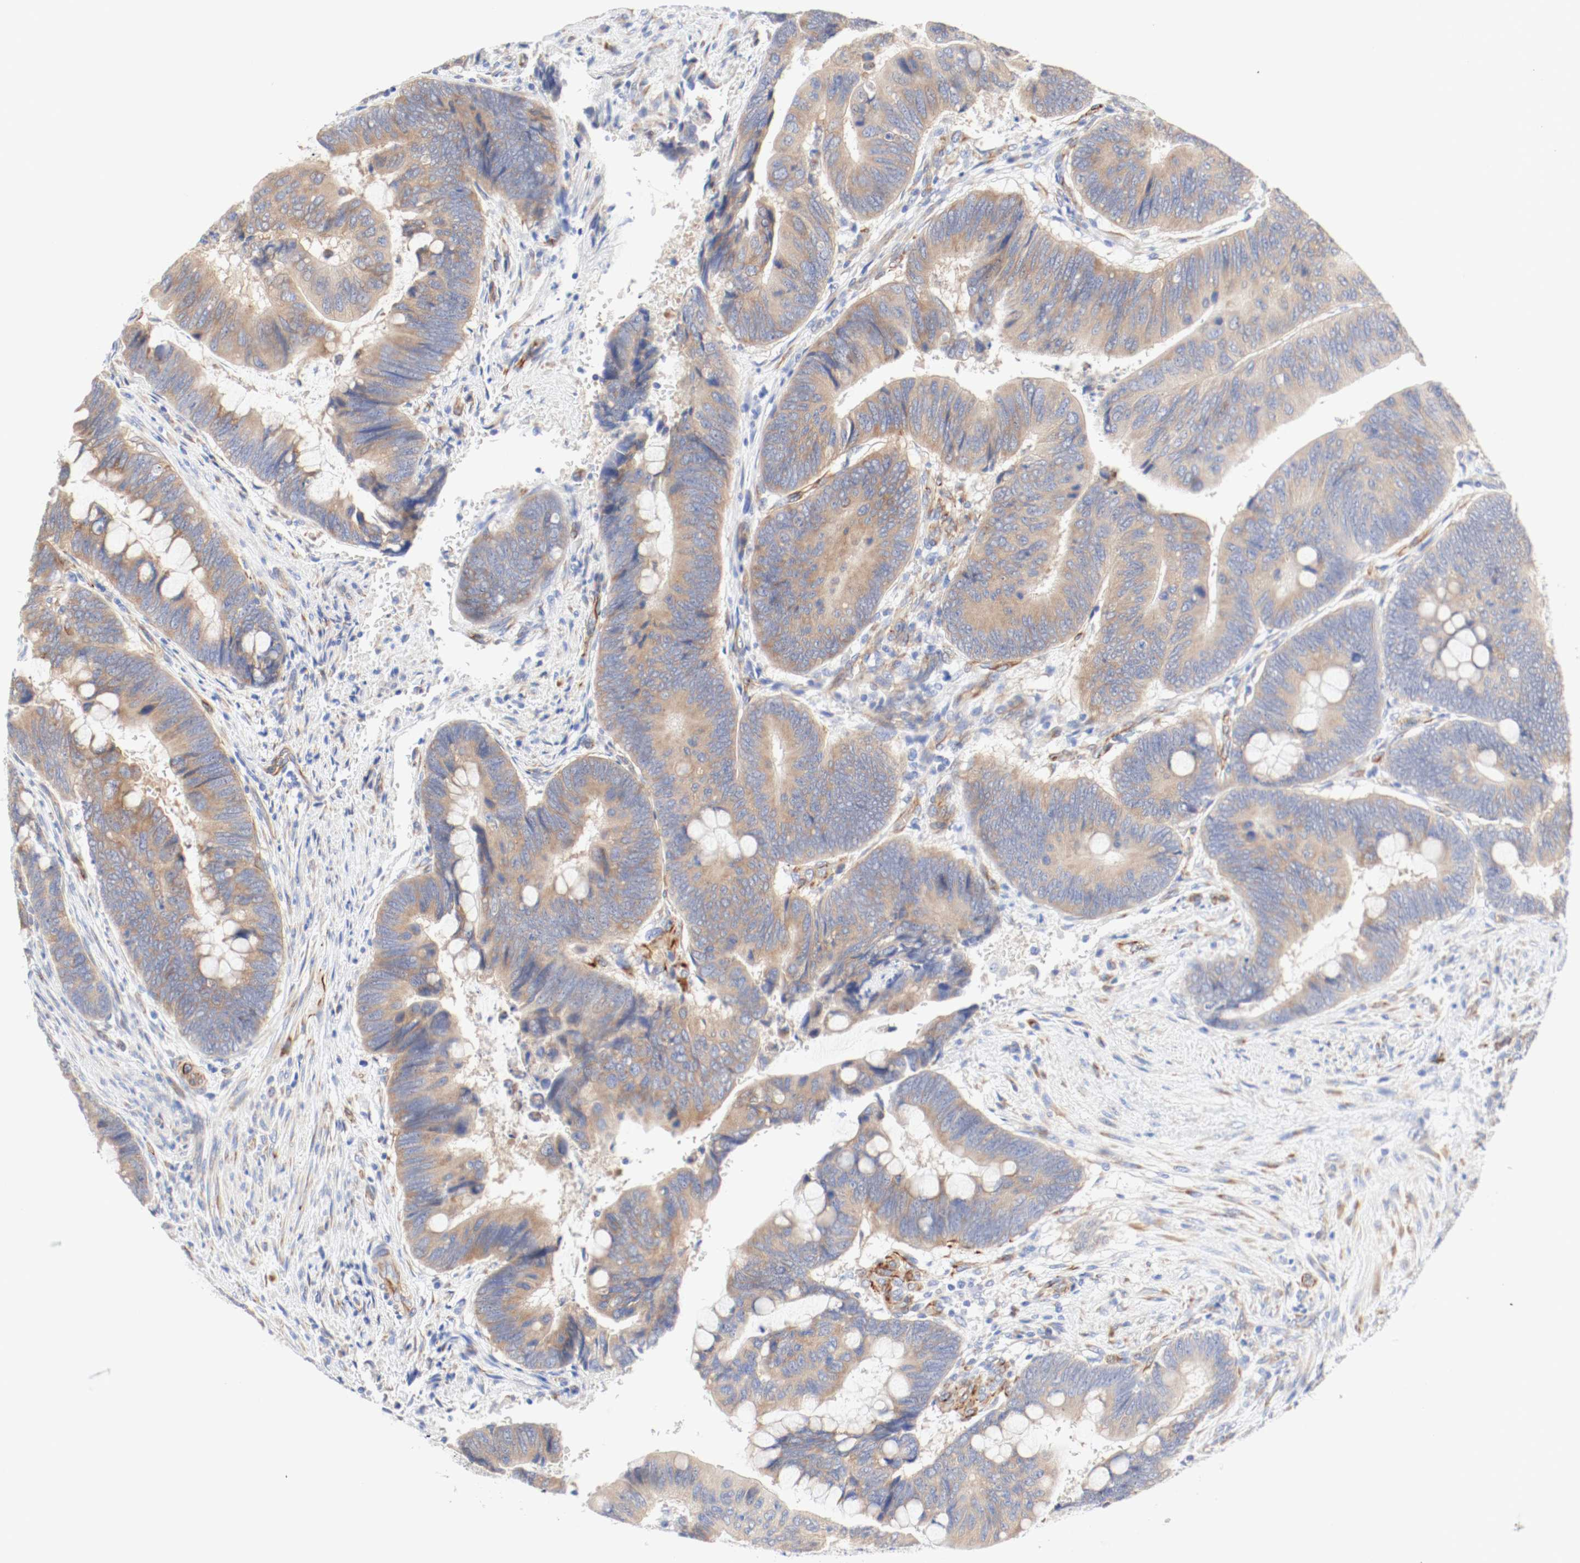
{"staining": {"intensity": "moderate", "quantity": ">75%", "location": "cytoplasmic/membranous"}, "tissue": "colorectal cancer", "cell_type": "Tumor cells", "image_type": "cancer", "snomed": [{"axis": "morphology", "description": "Normal tissue, NOS"}, {"axis": "morphology", "description": "Adenocarcinoma, NOS"}, {"axis": "topography", "description": "Rectum"}], "caption": "This is an image of IHC staining of adenocarcinoma (colorectal), which shows moderate expression in the cytoplasmic/membranous of tumor cells.", "gene": "GIT1", "patient": {"sex": "male", "age": 92}}